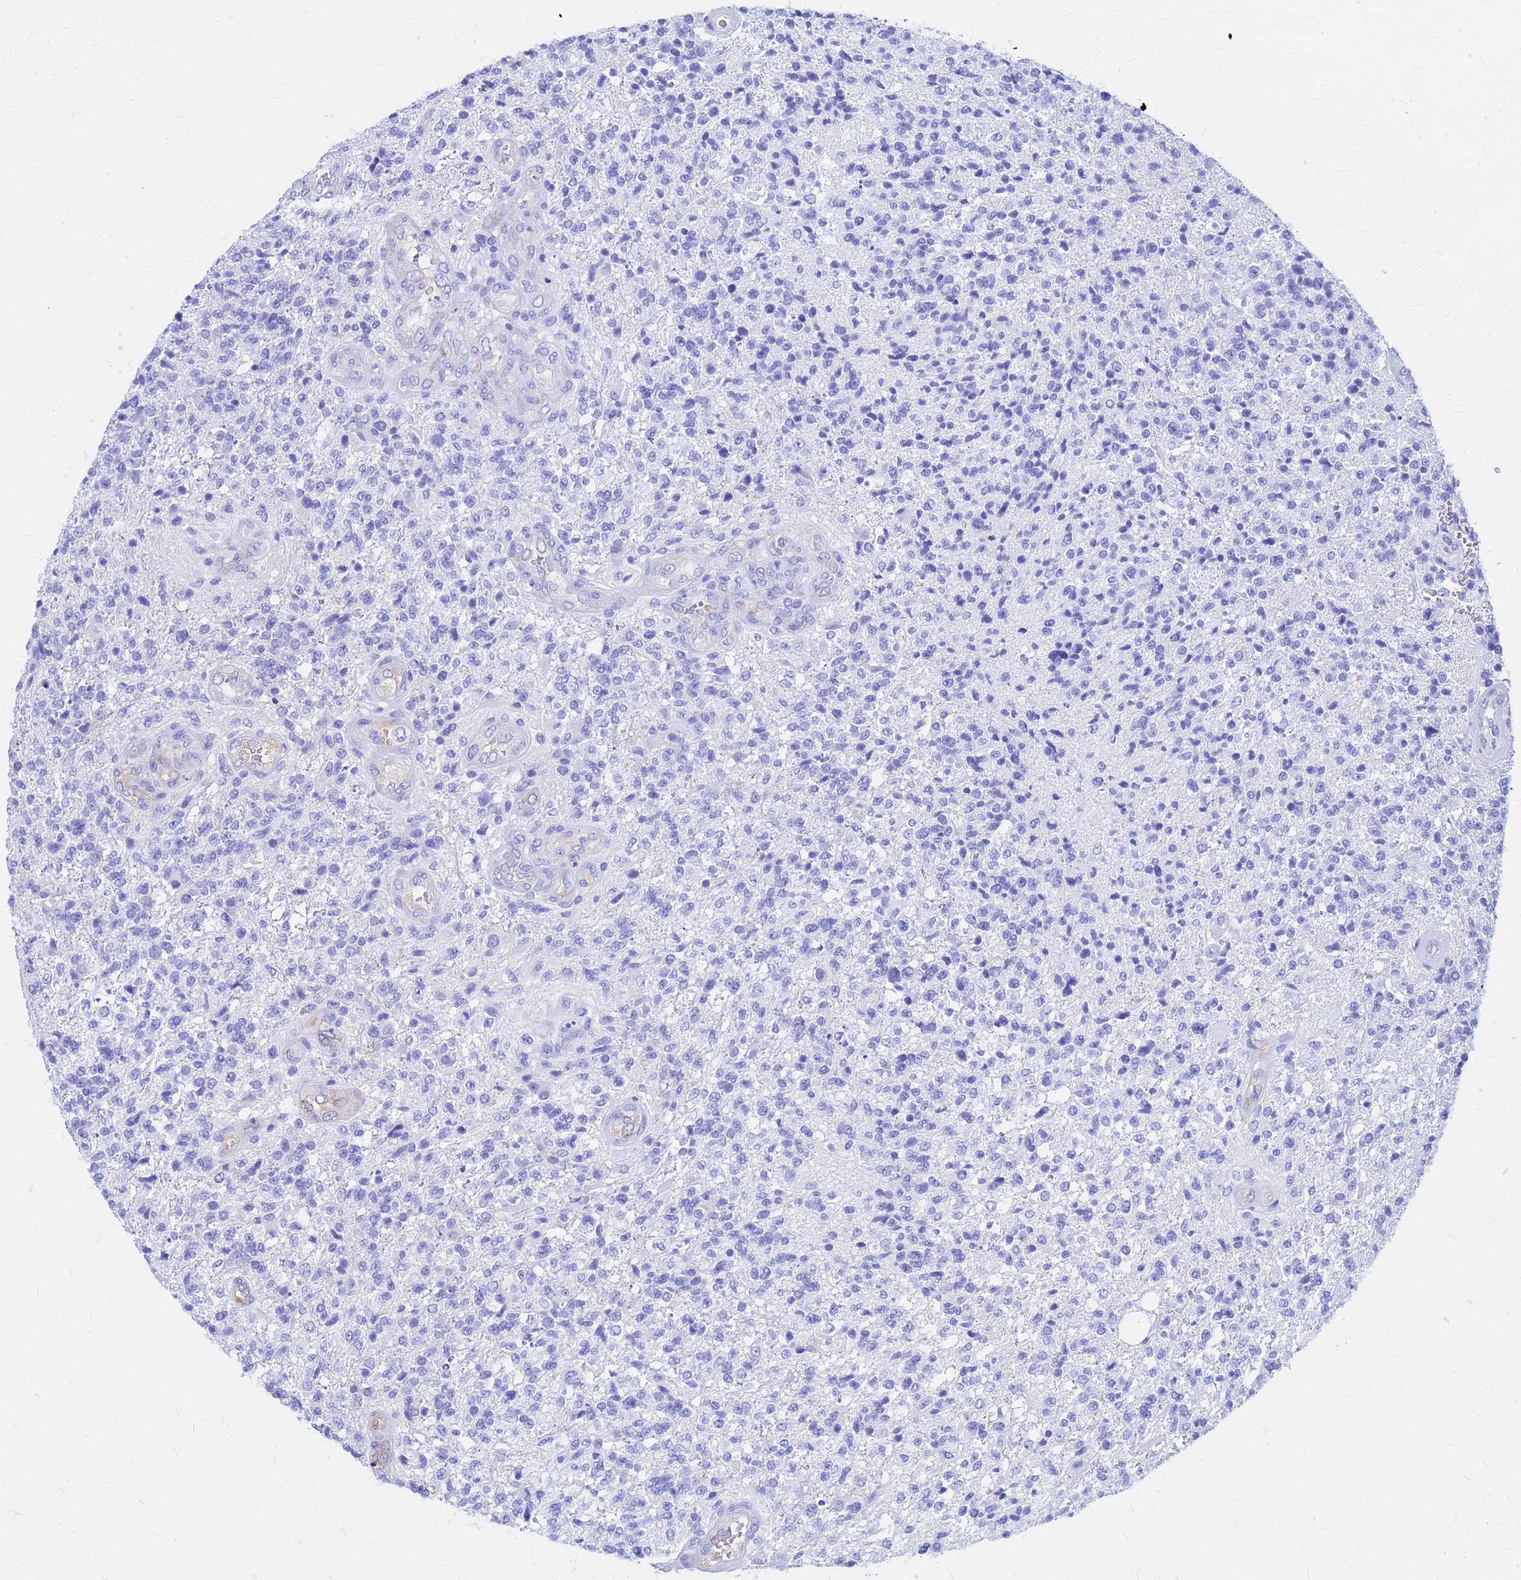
{"staining": {"intensity": "negative", "quantity": "none", "location": "none"}, "tissue": "glioma", "cell_type": "Tumor cells", "image_type": "cancer", "snomed": [{"axis": "morphology", "description": "Glioma, malignant, High grade"}, {"axis": "topography", "description": "Brain"}], "caption": "The micrograph shows no staining of tumor cells in glioma. The staining was performed using DAB to visualize the protein expression in brown, while the nuclei were stained in blue with hematoxylin (Magnification: 20x).", "gene": "NOSTRIN", "patient": {"sex": "male", "age": 56}}